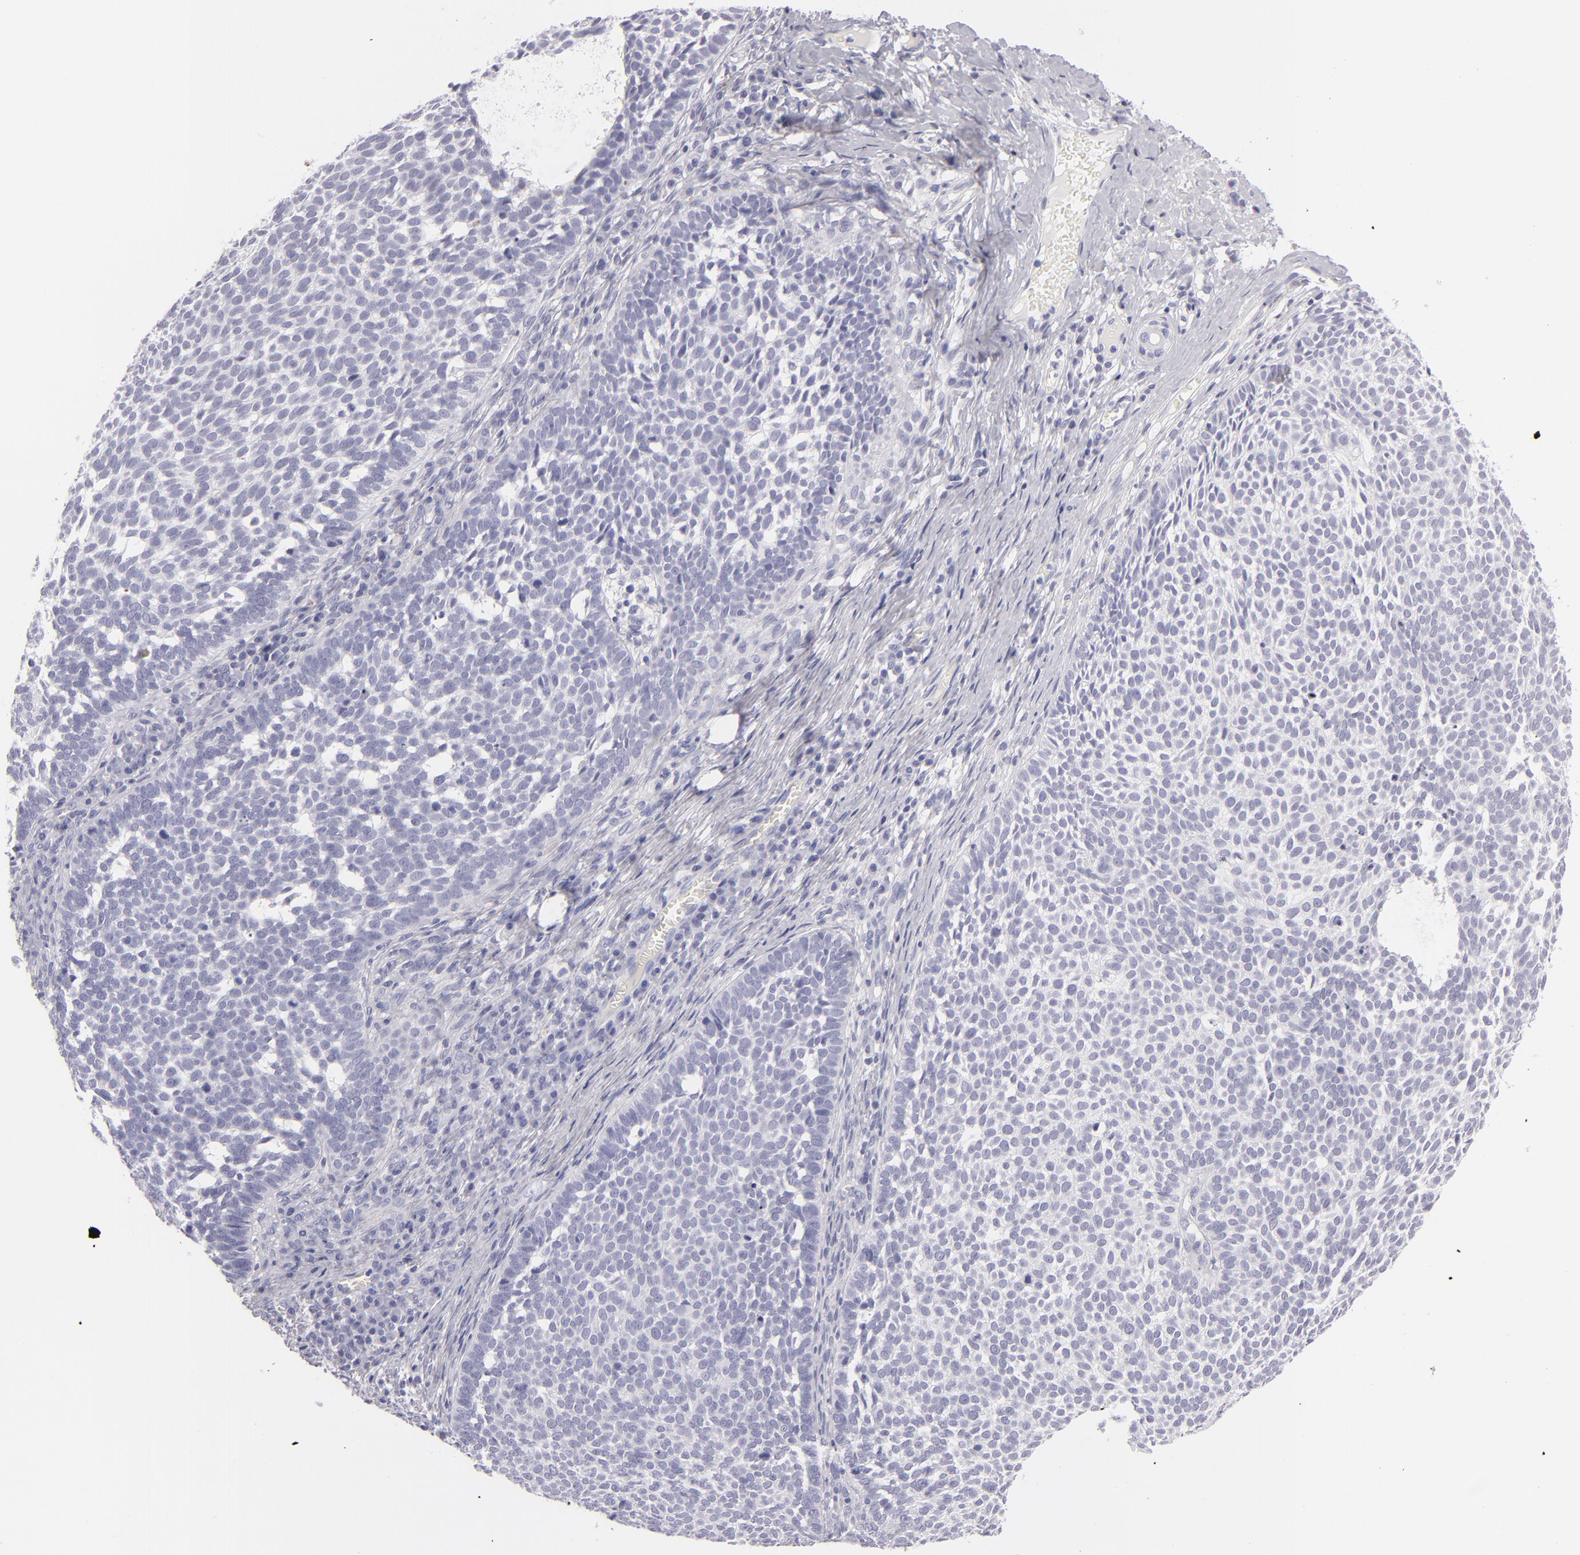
{"staining": {"intensity": "negative", "quantity": "none", "location": "none"}, "tissue": "skin cancer", "cell_type": "Tumor cells", "image_type": "cancer", "snomed": [{"axis": "morphology", "description": "Basal cell carcinoma"}, {"axis": "topography", "description": "Skin"}], "caption": "Skin cancer (basal cell carcinoma) was stained to show a protein in brown. There is no significant positivity in tumor cells.", "gene": "VIL1", "patient": {"sex": "male", "age": 63}}